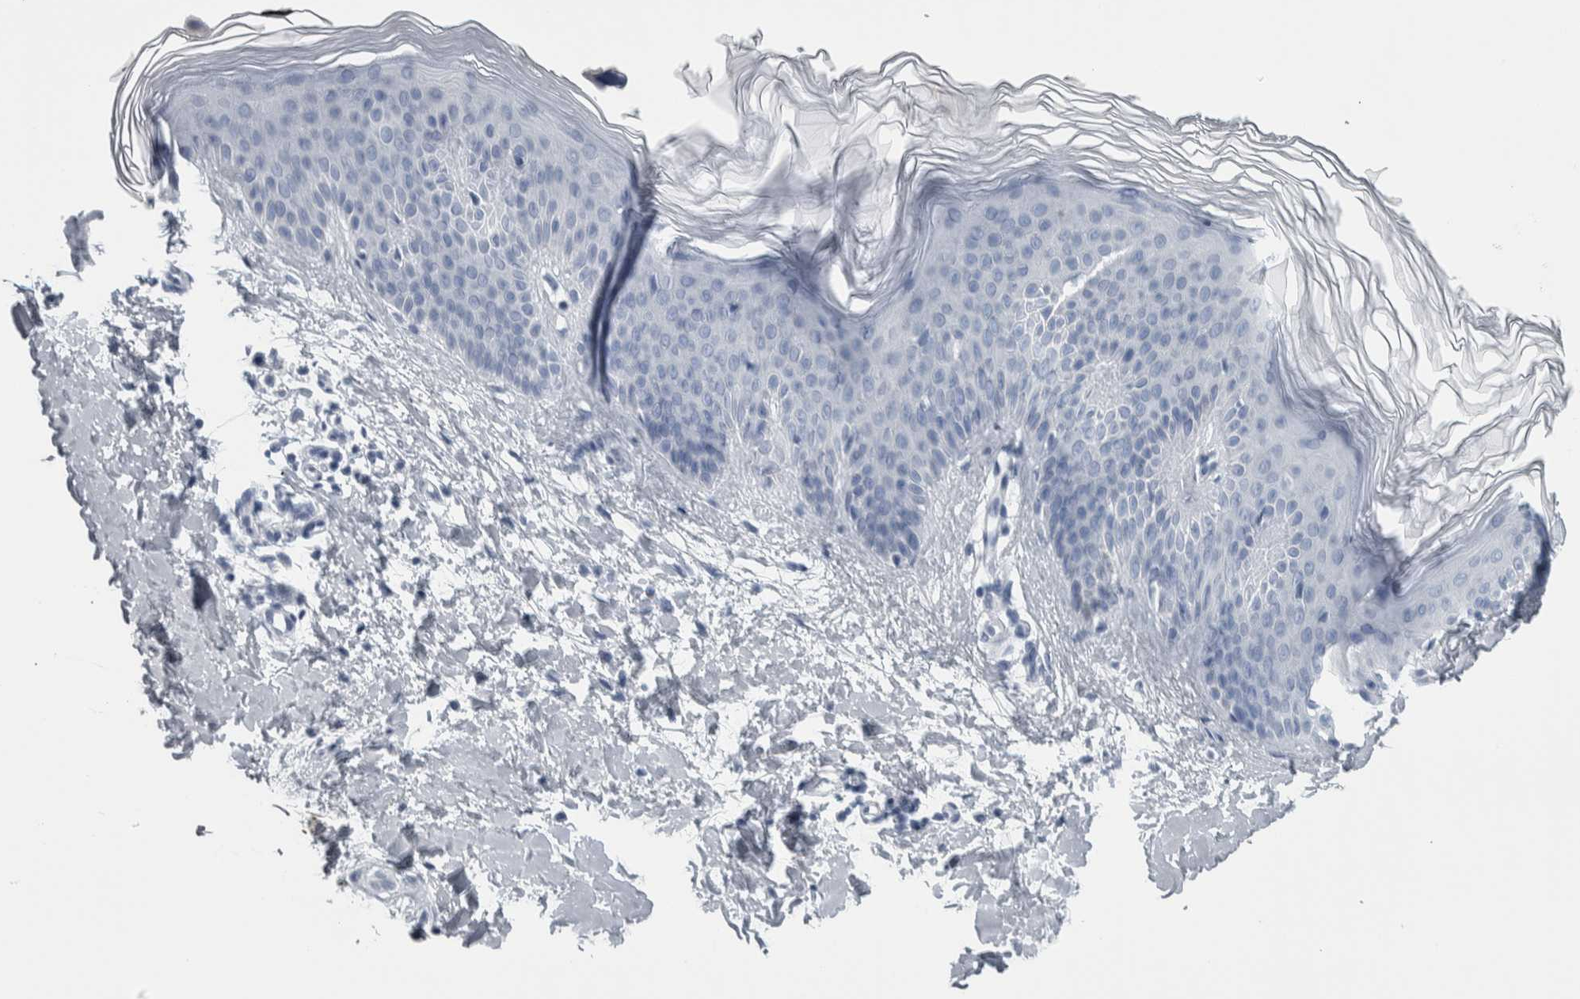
{"staining": {"intensity": "negative", "quantity": "none", "location": "none"}, "tissue": "skin", "cell_type": "Fibroblasts", "image_type": "normal", "snomed": [{"axis": "morphology", "description": "Normal tissue, NOS"}, {"axis": "morphology", "description": "Malignant melanoma, Metastatic site"}, {"axis": "topography", "description": "Skin"}], "caption": "The immunohistochemistry photomicrograph has no significant positivity in fibroblasts of skin.", "gene": "CDH17", "patient": {"sex": "male", "age": 41}}